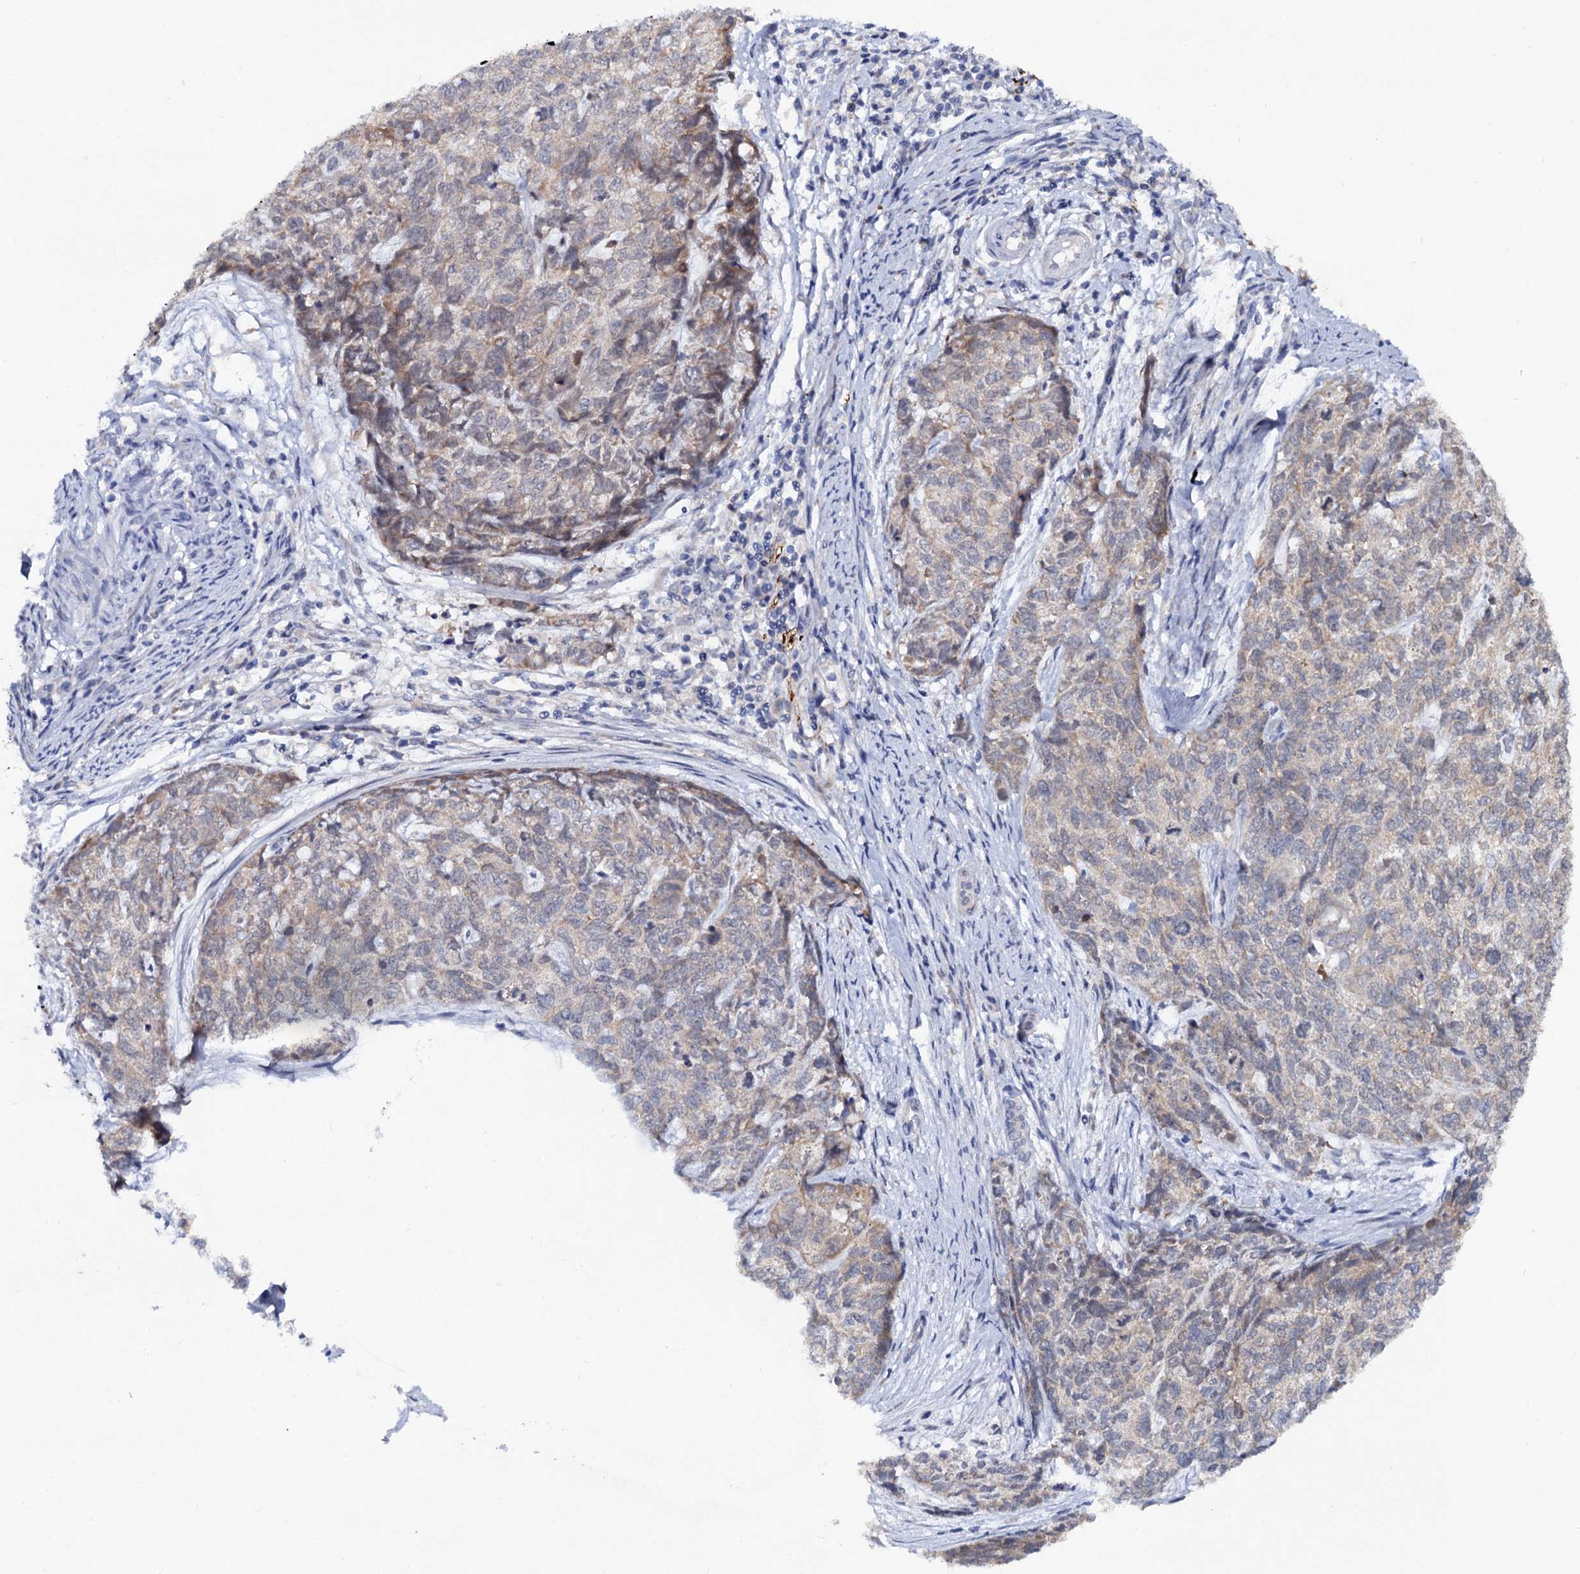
{"staining": {"intensity": "moderate", "quantity": "<25%", "location": "cytoplasmic/membranous"}, "tissue": "cervical cancer", "cell_type": "Tumor cells", "image_type": "cancer", "snomed": [{"axis": "morphology", "description": "Squamous cell carcinoma, NOS"}, {"axis": "topography", "description": "Cervix"}], "caption": "This histopathology image exhibits cervical cancer stained with immunohistochemistry to label a protein in brown. The cytoplasmic/membranous of tumor cells show moderate positivity for the protein. Nuclei are counter-stained blue.", "gene": "CAPRIN2", "patient": {"sex": "female", "age": 63}}